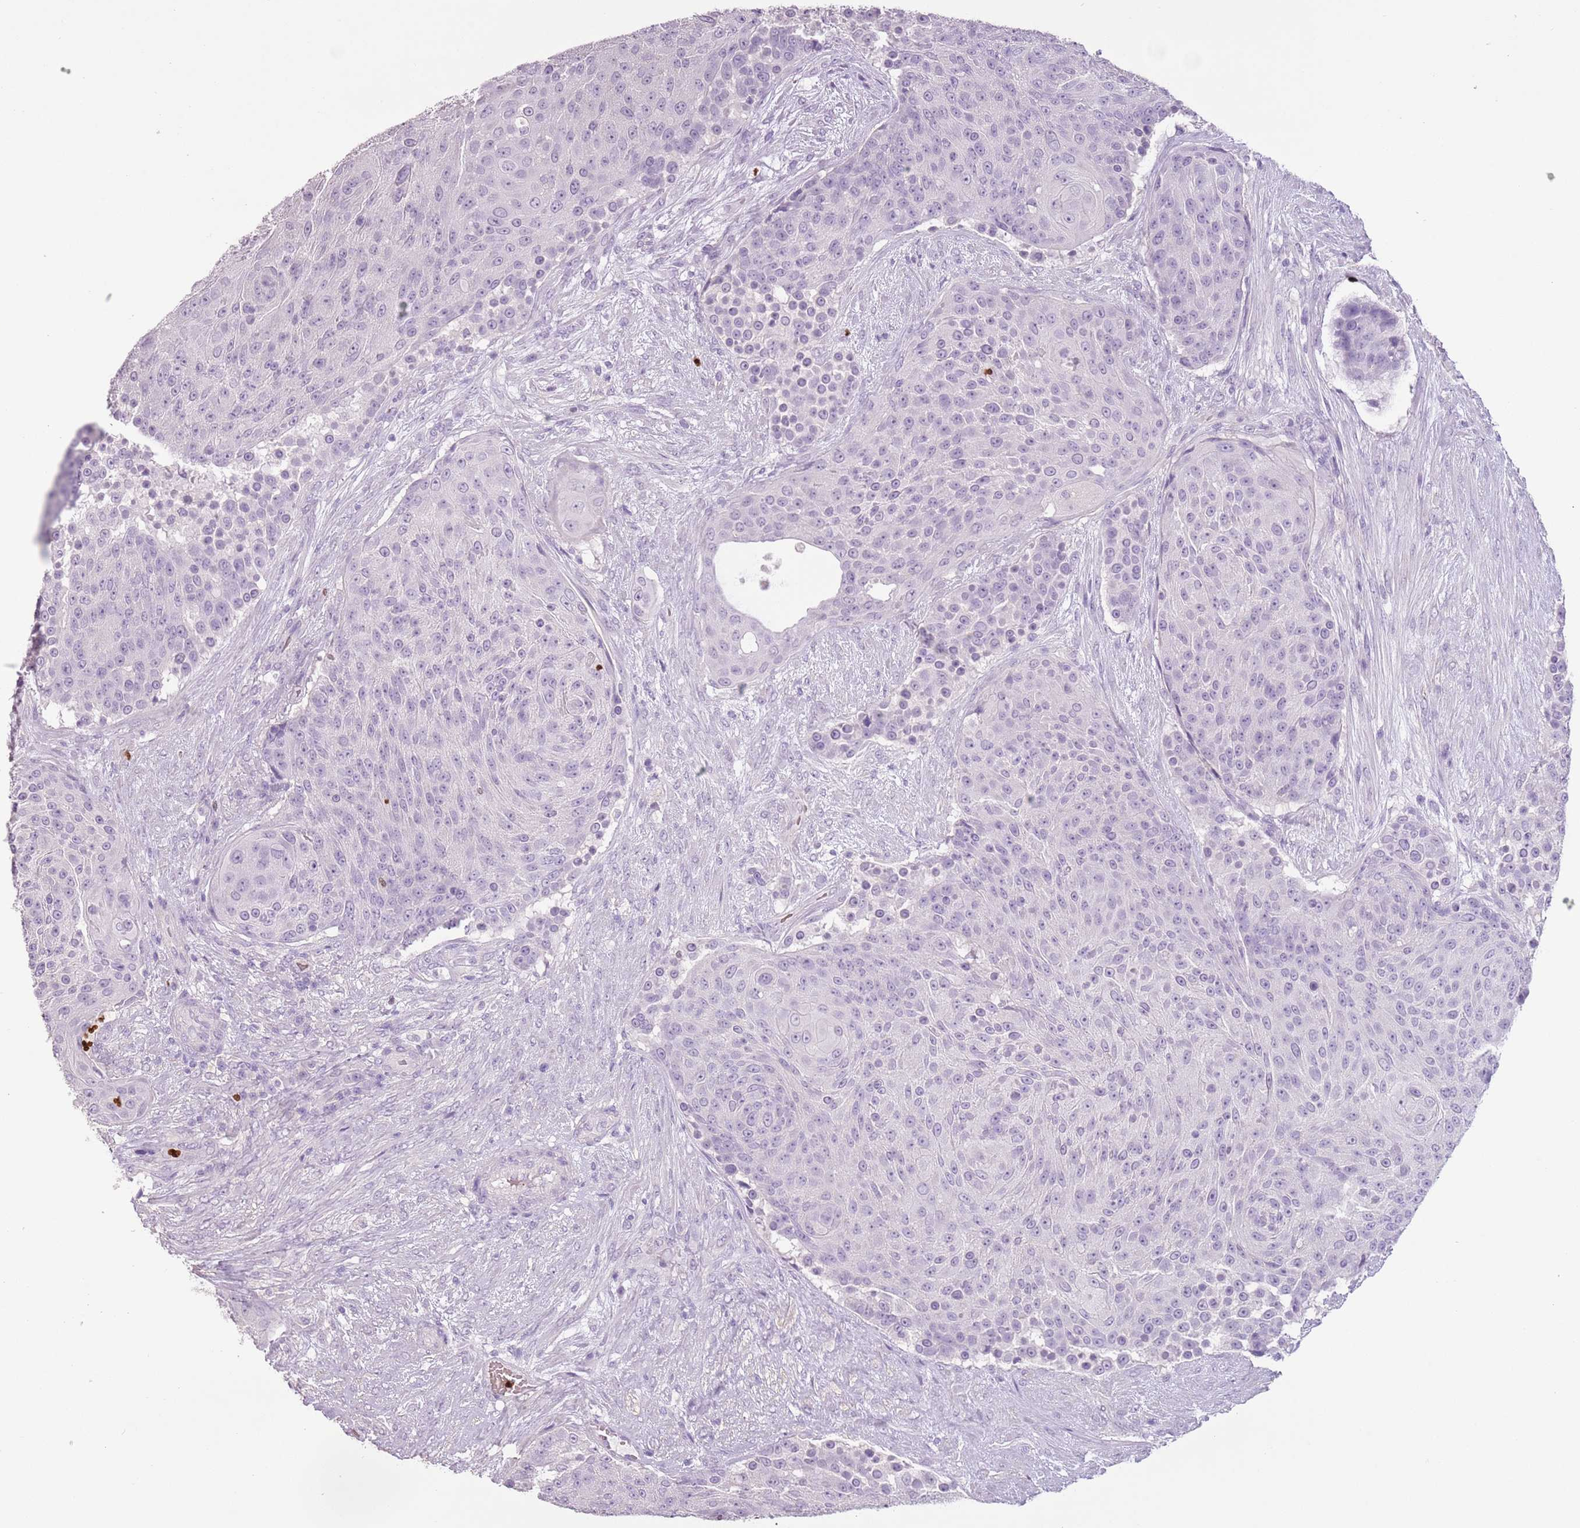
{"staining": {"intensity": "negative", "quantity": "none", "location": "none"}, "tissue": "urothelial cancer", "cell_type": "Tumor cells", "image_type": "cancer", "snomed": [{"axis": "morphology", "description": "Urothelial carcinoma, High grade"}, {"axis": "topography", "description": "Urinary bladder"}], "caption": "High power microscopy image of an immunohistochemistry (IHC) image of urothelial cancer, revealing no significant staining in tumor cells.", "gene": "CELF6", "patient": {"sex": "female", "age": 63}}